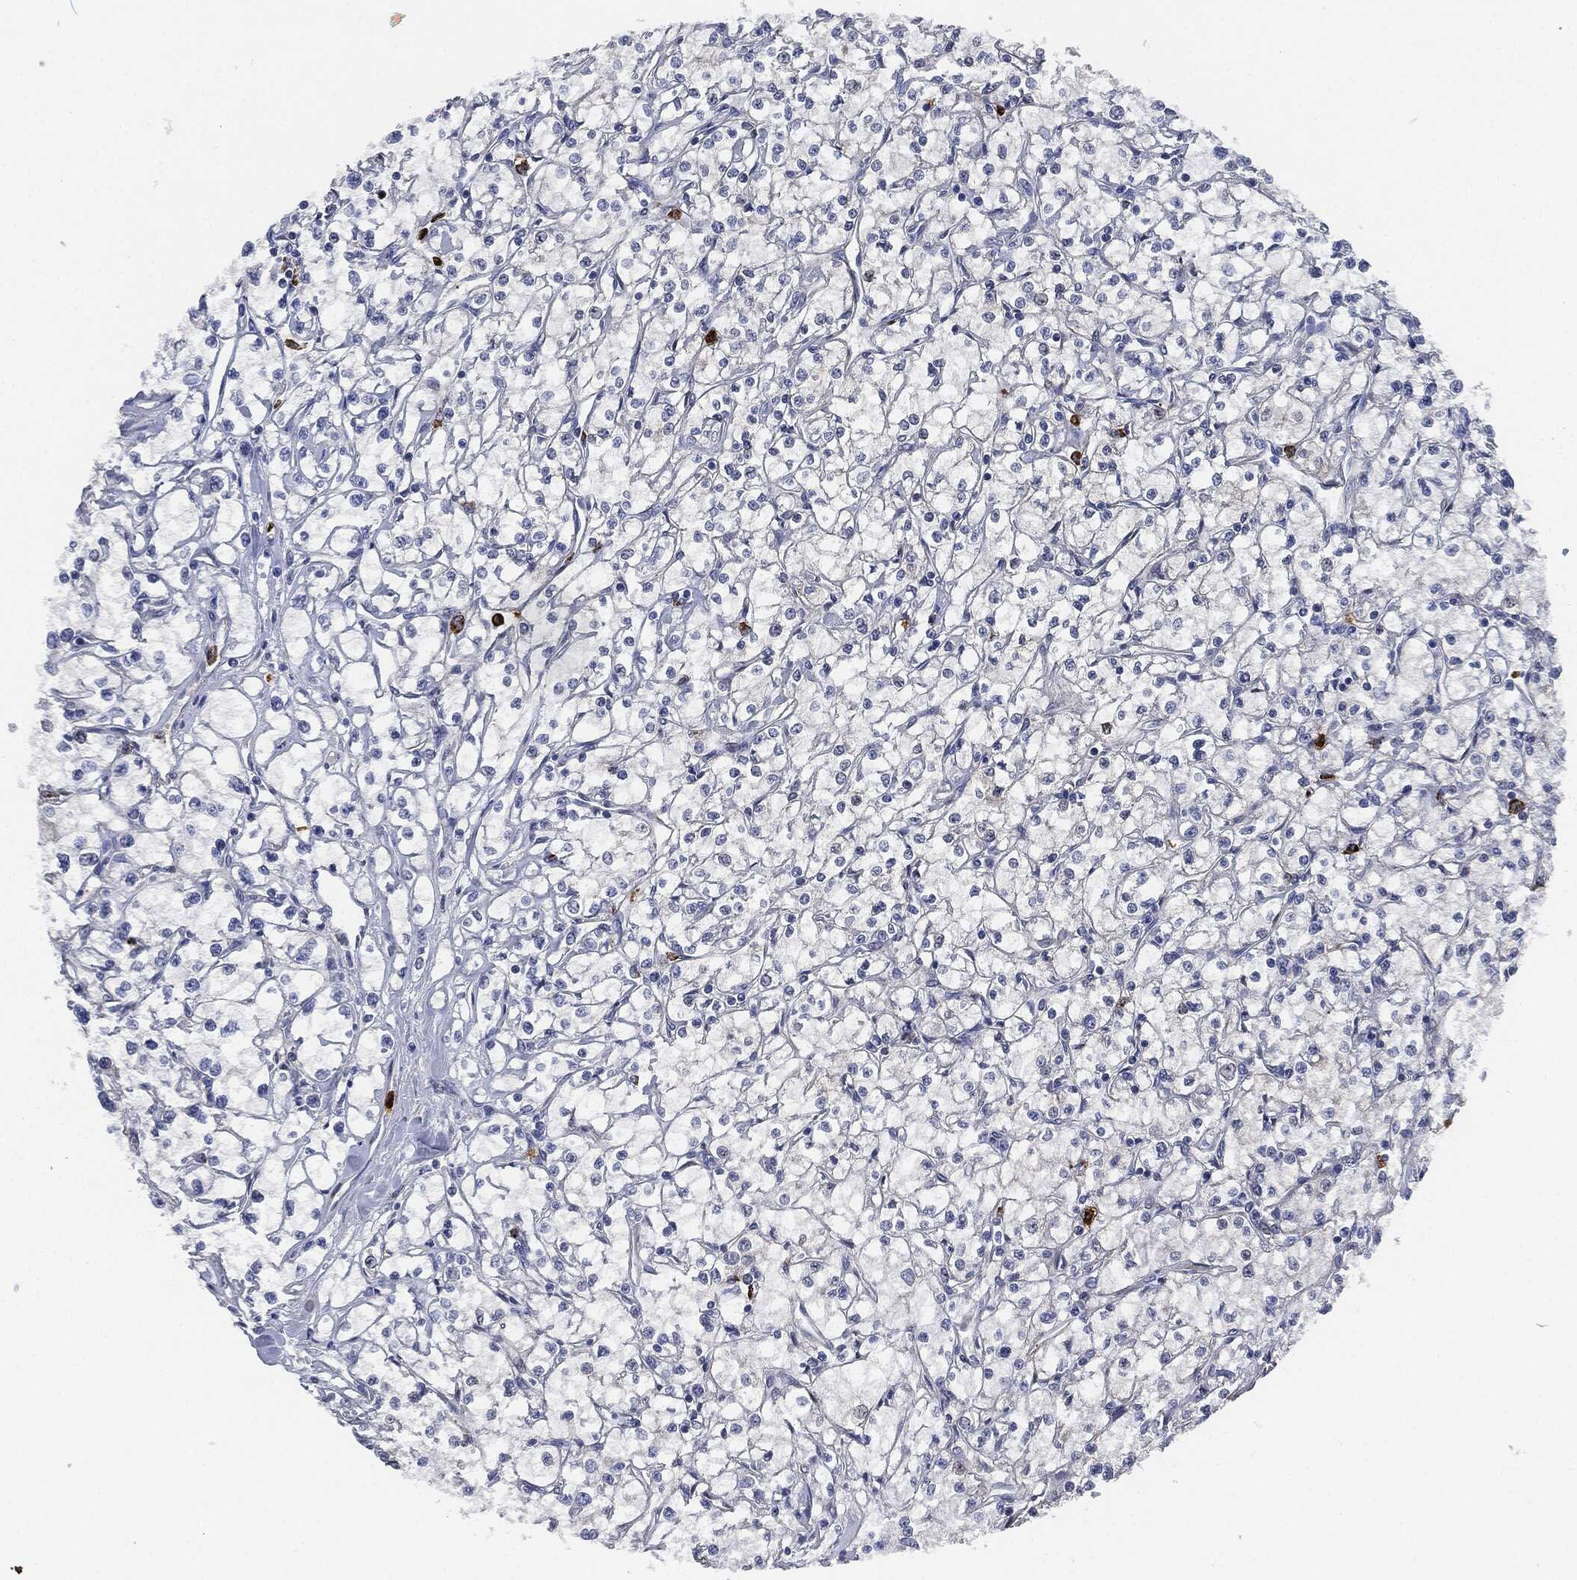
{"staining": {"intensity": "negative", "quantity": "none", "location": "none"}, "tissue": "renal cancer", "cell_type": "Tumor cells", "image_type": "cancer", "snomed": [{"axis": "morphology", "description": "Adenocarcinoma, NOS"}, {"axis": "topography", "description": "Kidney"}], "caption": "Immunohistochemical staining of renal cancer exhibits no significant expression in tumor cells.", "gene": "MPO", "patient": {"sex": "male", "age": 67}}